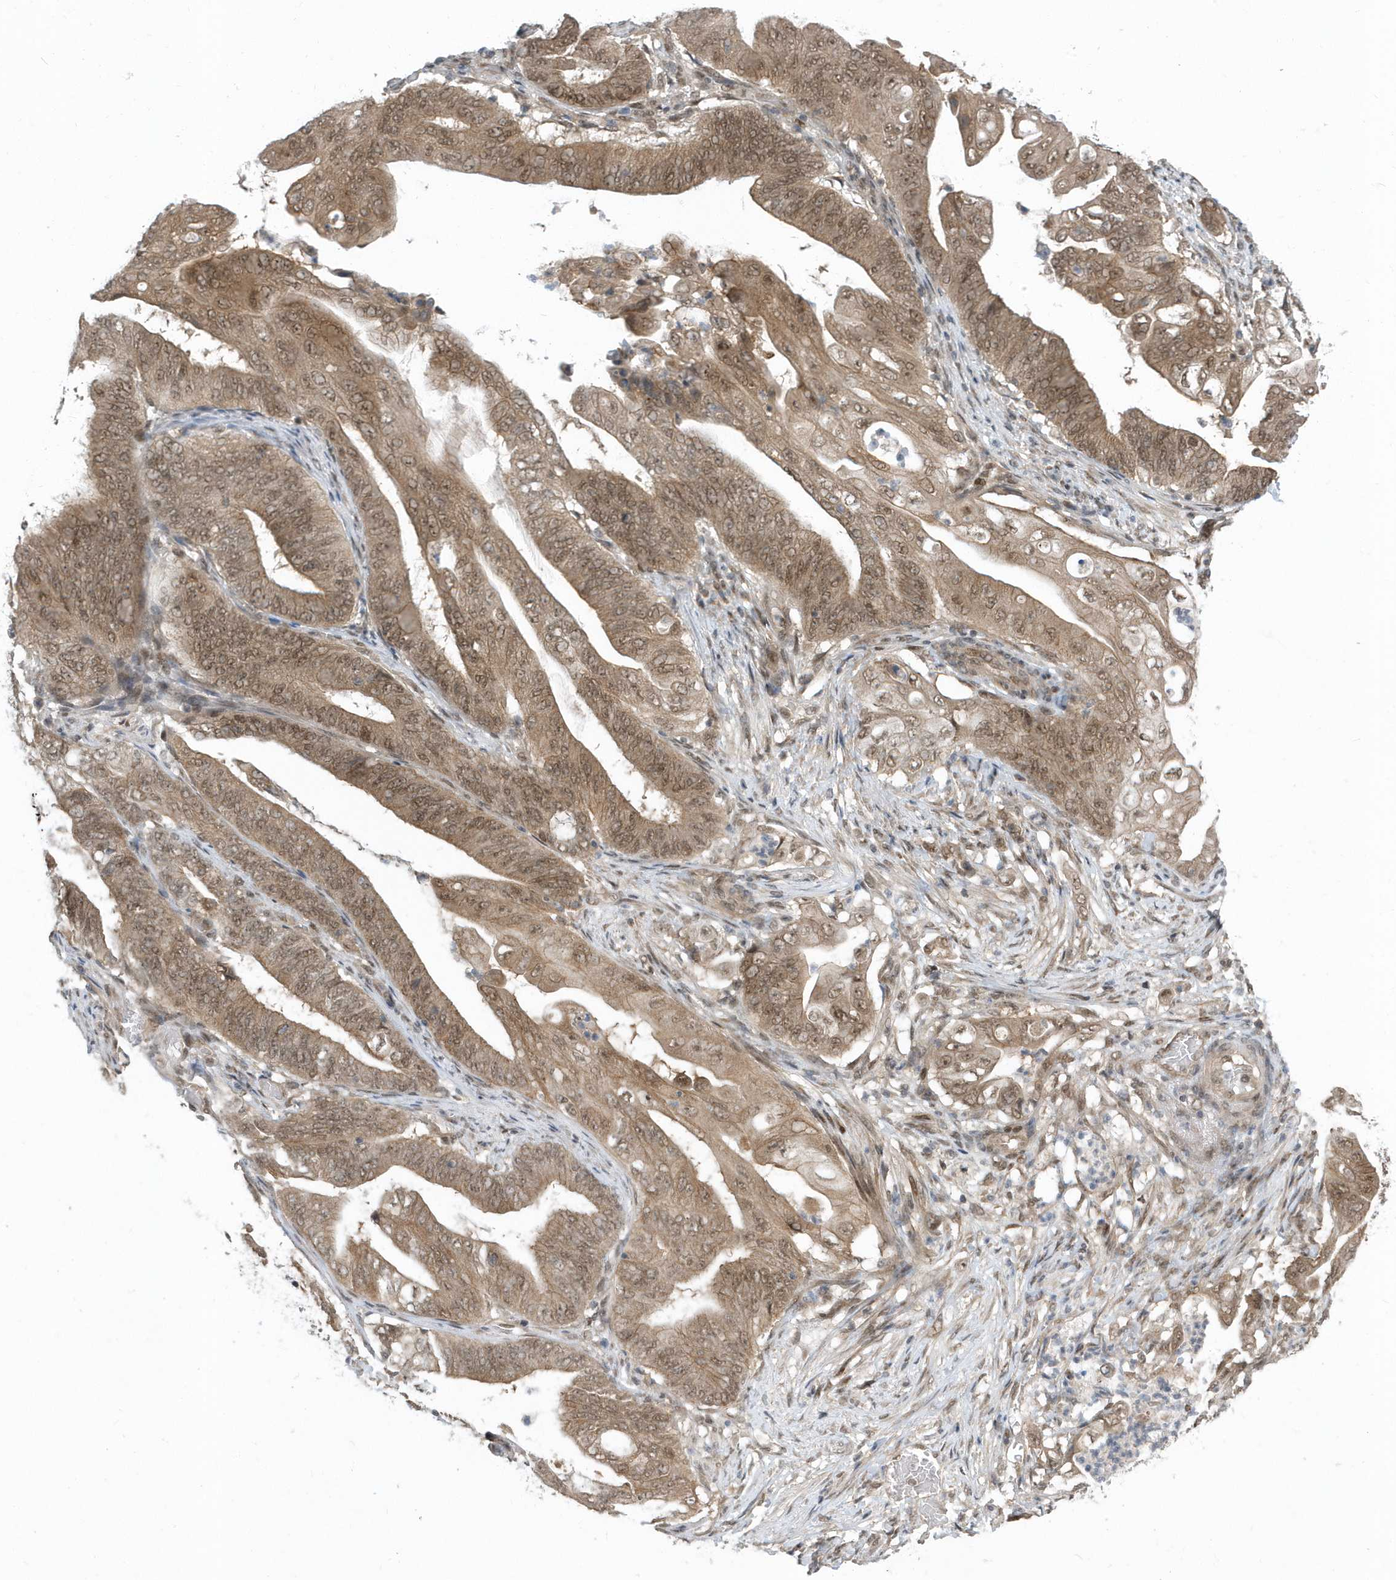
{"staining": {"intensity": "moderate", "quantity": ">75%", "location": "cytoplasmic/membranous,nuclear"}, "tissue": "stomach cancer", "cell_type": "Tumor cells", "image_type": "cancer", "snomed": [{"axis": "morphology", "description": "Adenocarcinoma, NOS"}, {"axis": "topography", "description": "Stomach"}], "caption": "The immunohistochemical stain labels moderate cytoplasmic/membranous and nuclear positivity in tumor cells of stomach cancer (adenocarcinoma) tissue.", "gene": "USP53", "patient": {"sex": "female", "age": 73}}